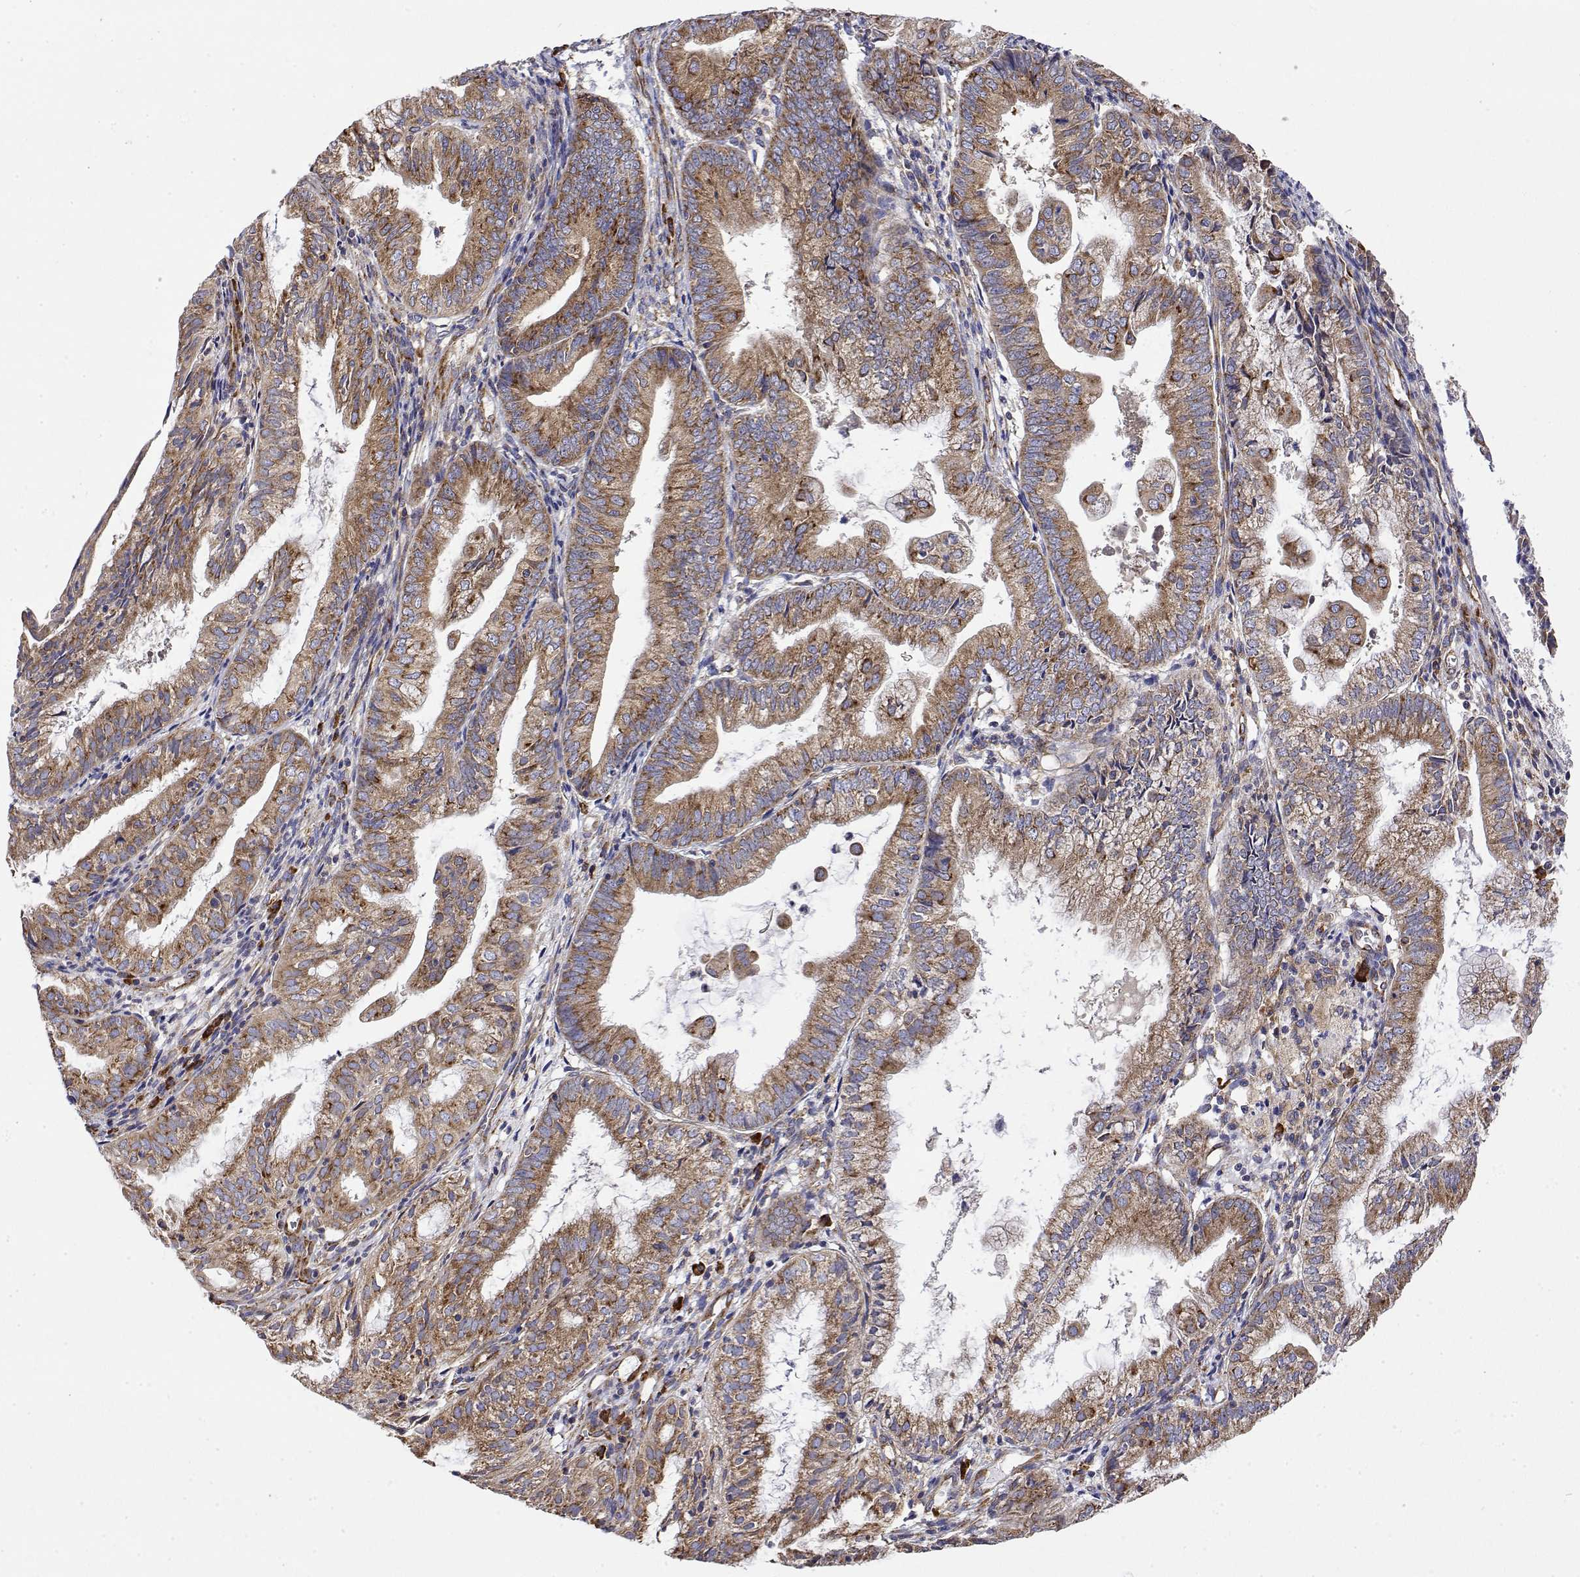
{"staining": {"intensity": "moderate", "quantity": ">75%", "location": "cytoplasmic/membranous"}, "tissue": "endometrial cancer", "cell_type": "Tumor cells", "image_type": "cancer", "snomed": [{"axis": "morphology", "description": "Adenocarcinoma, NOS"}, {"axis": "topography", "description": "Endometrium"}], "caption": "Moderate cytoplasmic/membranous expression is present in approximately >75% of tumor cells in endometrial adenocarcinoma.", "gene": "EEF1G", "patient": {"sex": "female", "age": 55}}